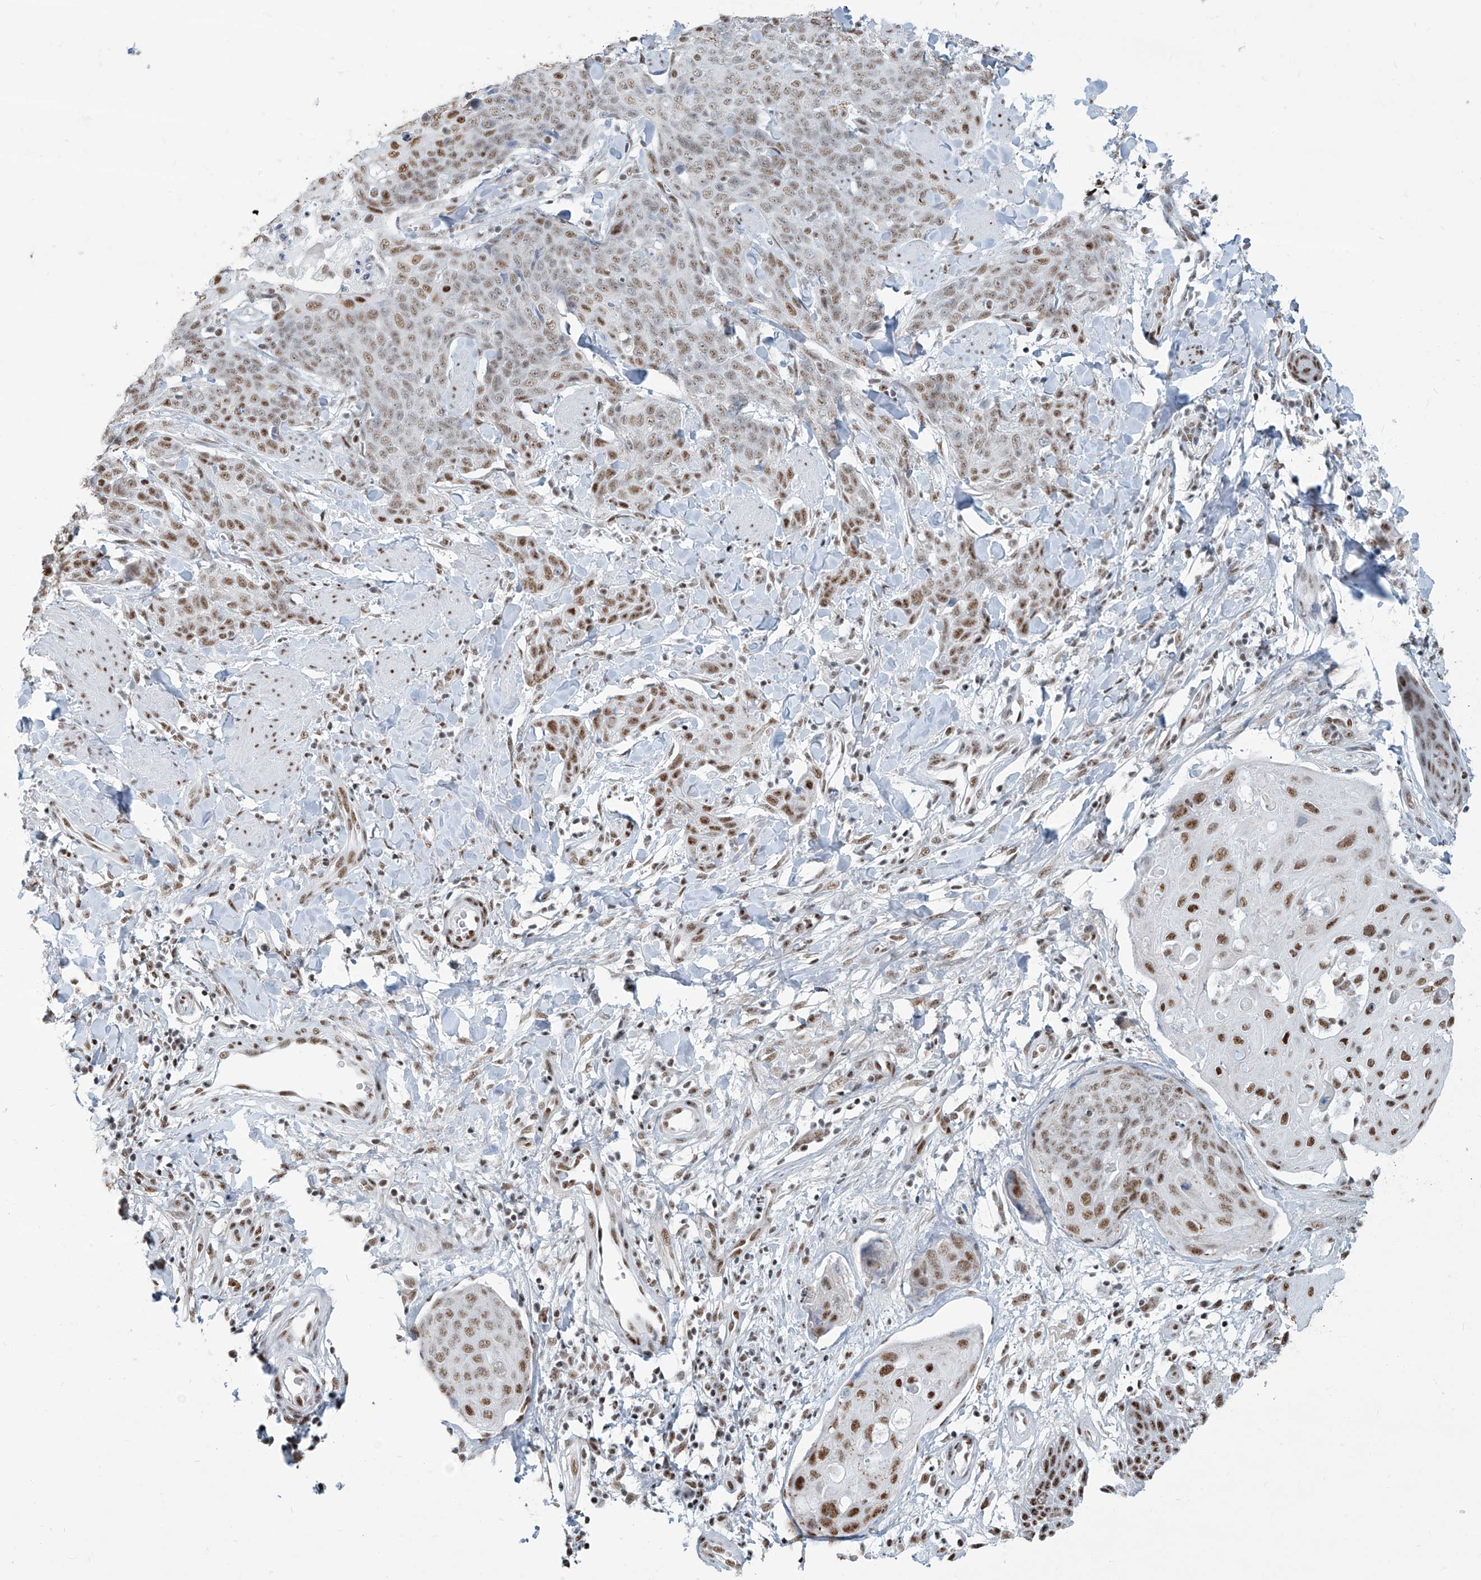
{"staining": {"intensity": "moderate", "quantity": ">75%", "location": "nuclear"}, "tissue": "skin cancer", "cell_type": "Tumor cells", "image_type": "cancer", "snomed": [{"axis": "morphology", "description": "Squamous cell carcinoma, NOS"}, {"axis": "topography", "description": "Skin"}, {"axis": "topography", "description": "Vulva"}], "caption": "Human skin squamous cell carcinoma stained with a brown dye reveals moderate nuclear positive staining in about >75% of tumor cells.", "gene": "SARNP", "patient": {"sex": "female", "age": 85}}